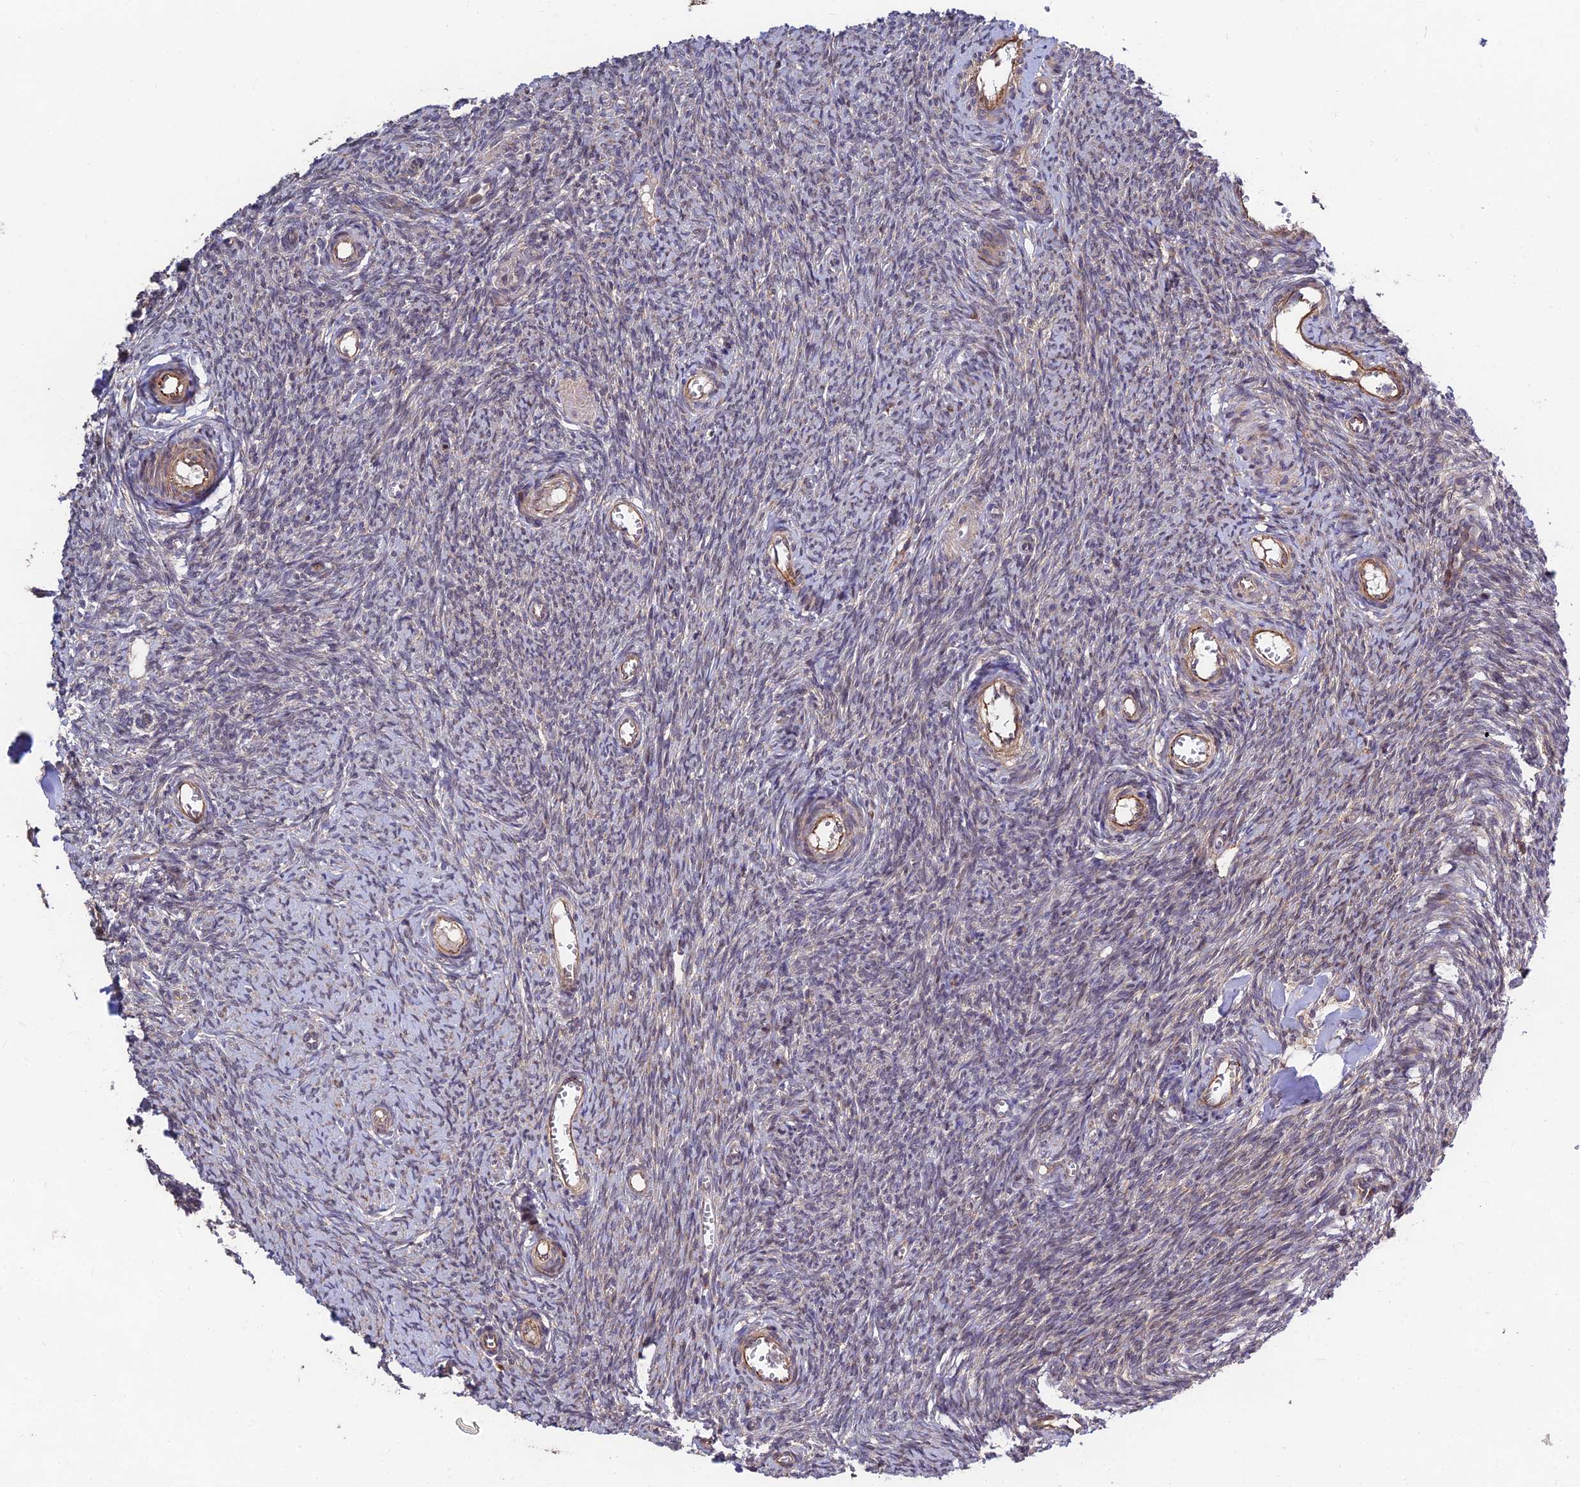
{"staining": {"intensity": "strong", "quantity": ">75%", "location": "cytoplasmic/membranous"}, "tissue": "ovary", "cell_type": "Follicle cells", "image_type": "normal", "snomed": [{"axis": "morphology", "description": "Normal tissue, NOS"}, {"axis": "topography", "description": "Ovary"}], "caption": "About >75% of follicle cells in normal ovary reveal strong cytoplasmic/membranous protein positivity as visualized by brown immunohistochemical staining.", "gene": "MKKS", "patient": {"sex": "female", "age": 44}}